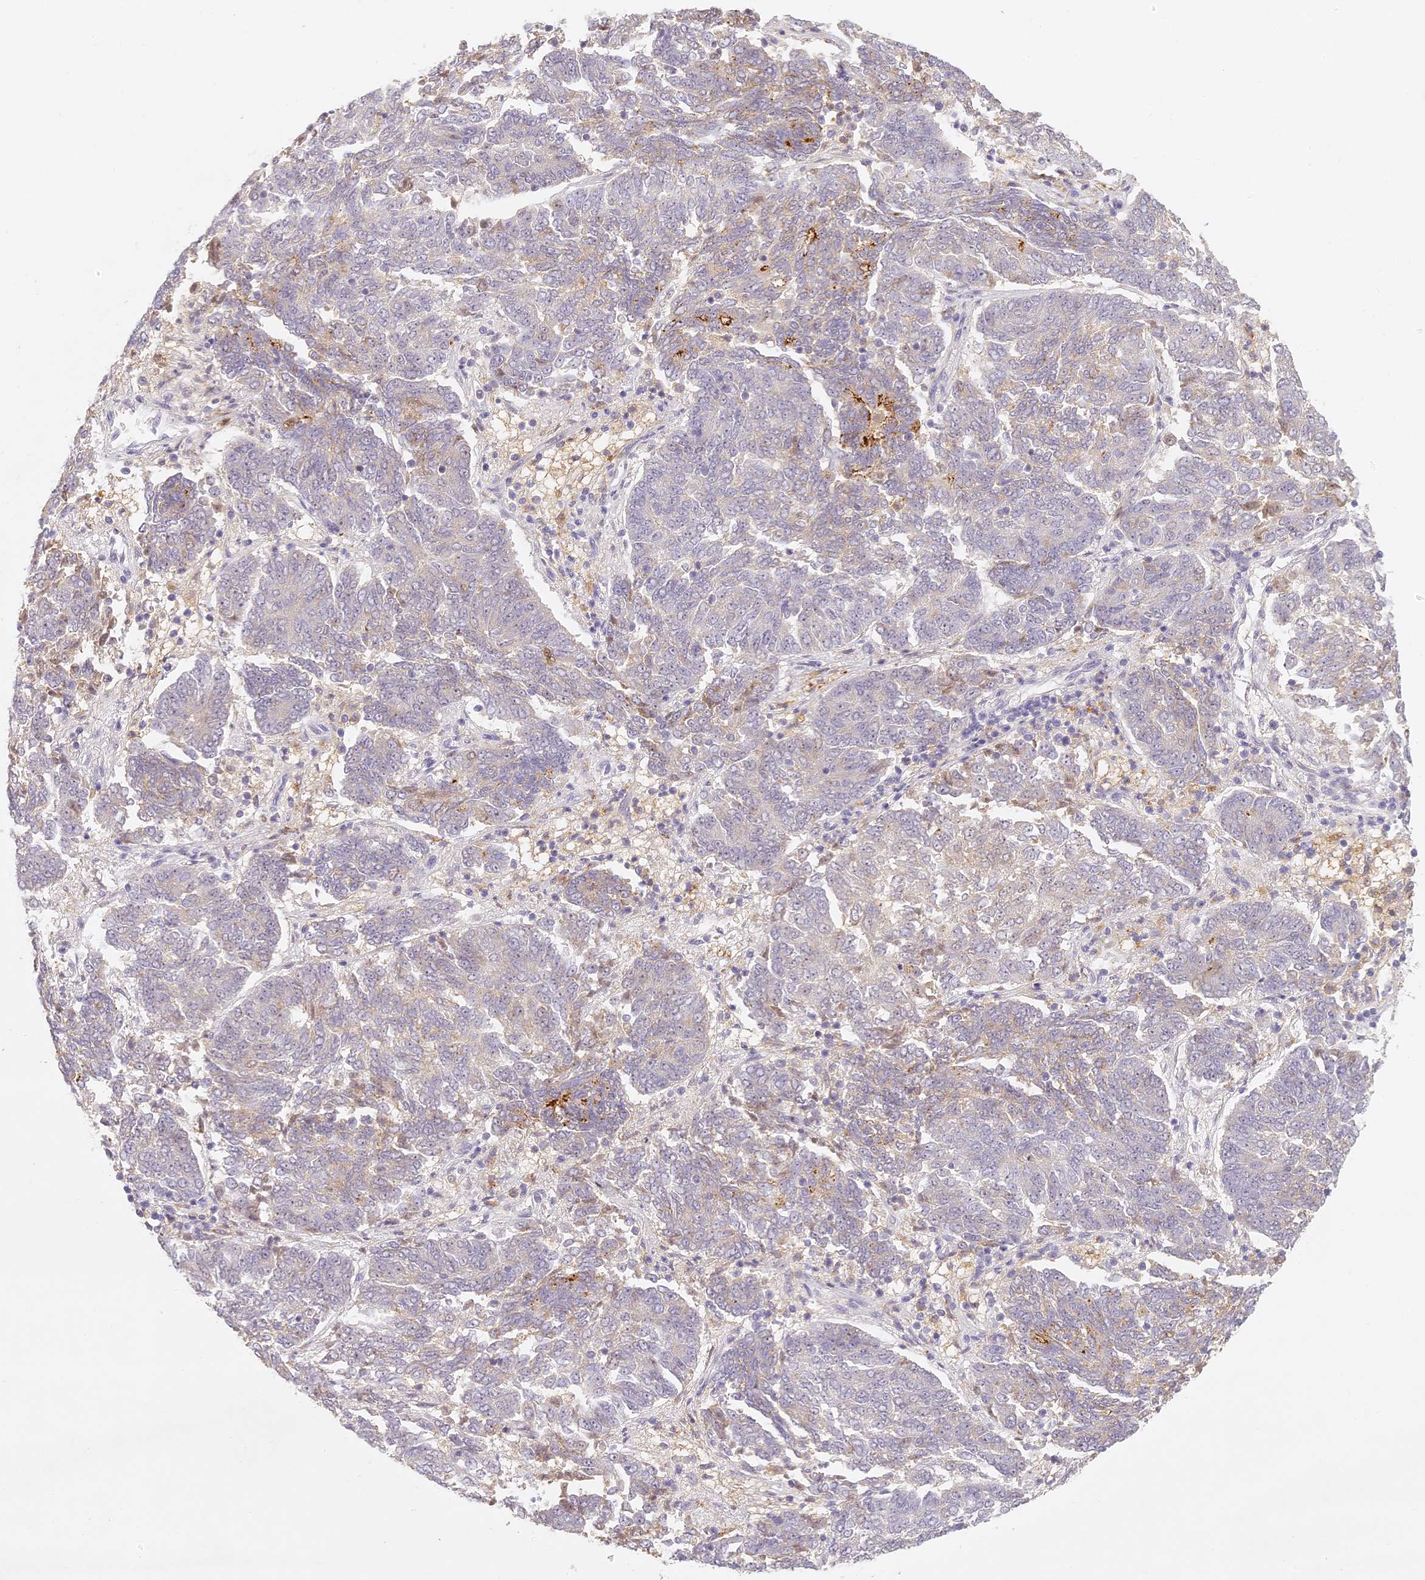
{"staining": {"intensity": "moderate", "quantity": "<25%", "location": "cytoplasmic/membranous"}, "tissue": "endometrial cancer", "cell_type": "Tumor cells", "image_type": "cancer", "snomed": [{"axis": "morphology", "description": "Adenocarcinoma, NOS"}, {"axis": "topography", "description": "Endometrium"}], "caption": "This image displays immunohistochemistry (IHC) staining of human endometrial cancer (adenocarcinoma), with low moderate cytoplasmic/membranous staining in approximately <25% of tumor cells.", "gene": "ELL3", "patient": {"sex": "female", "age": 80}}